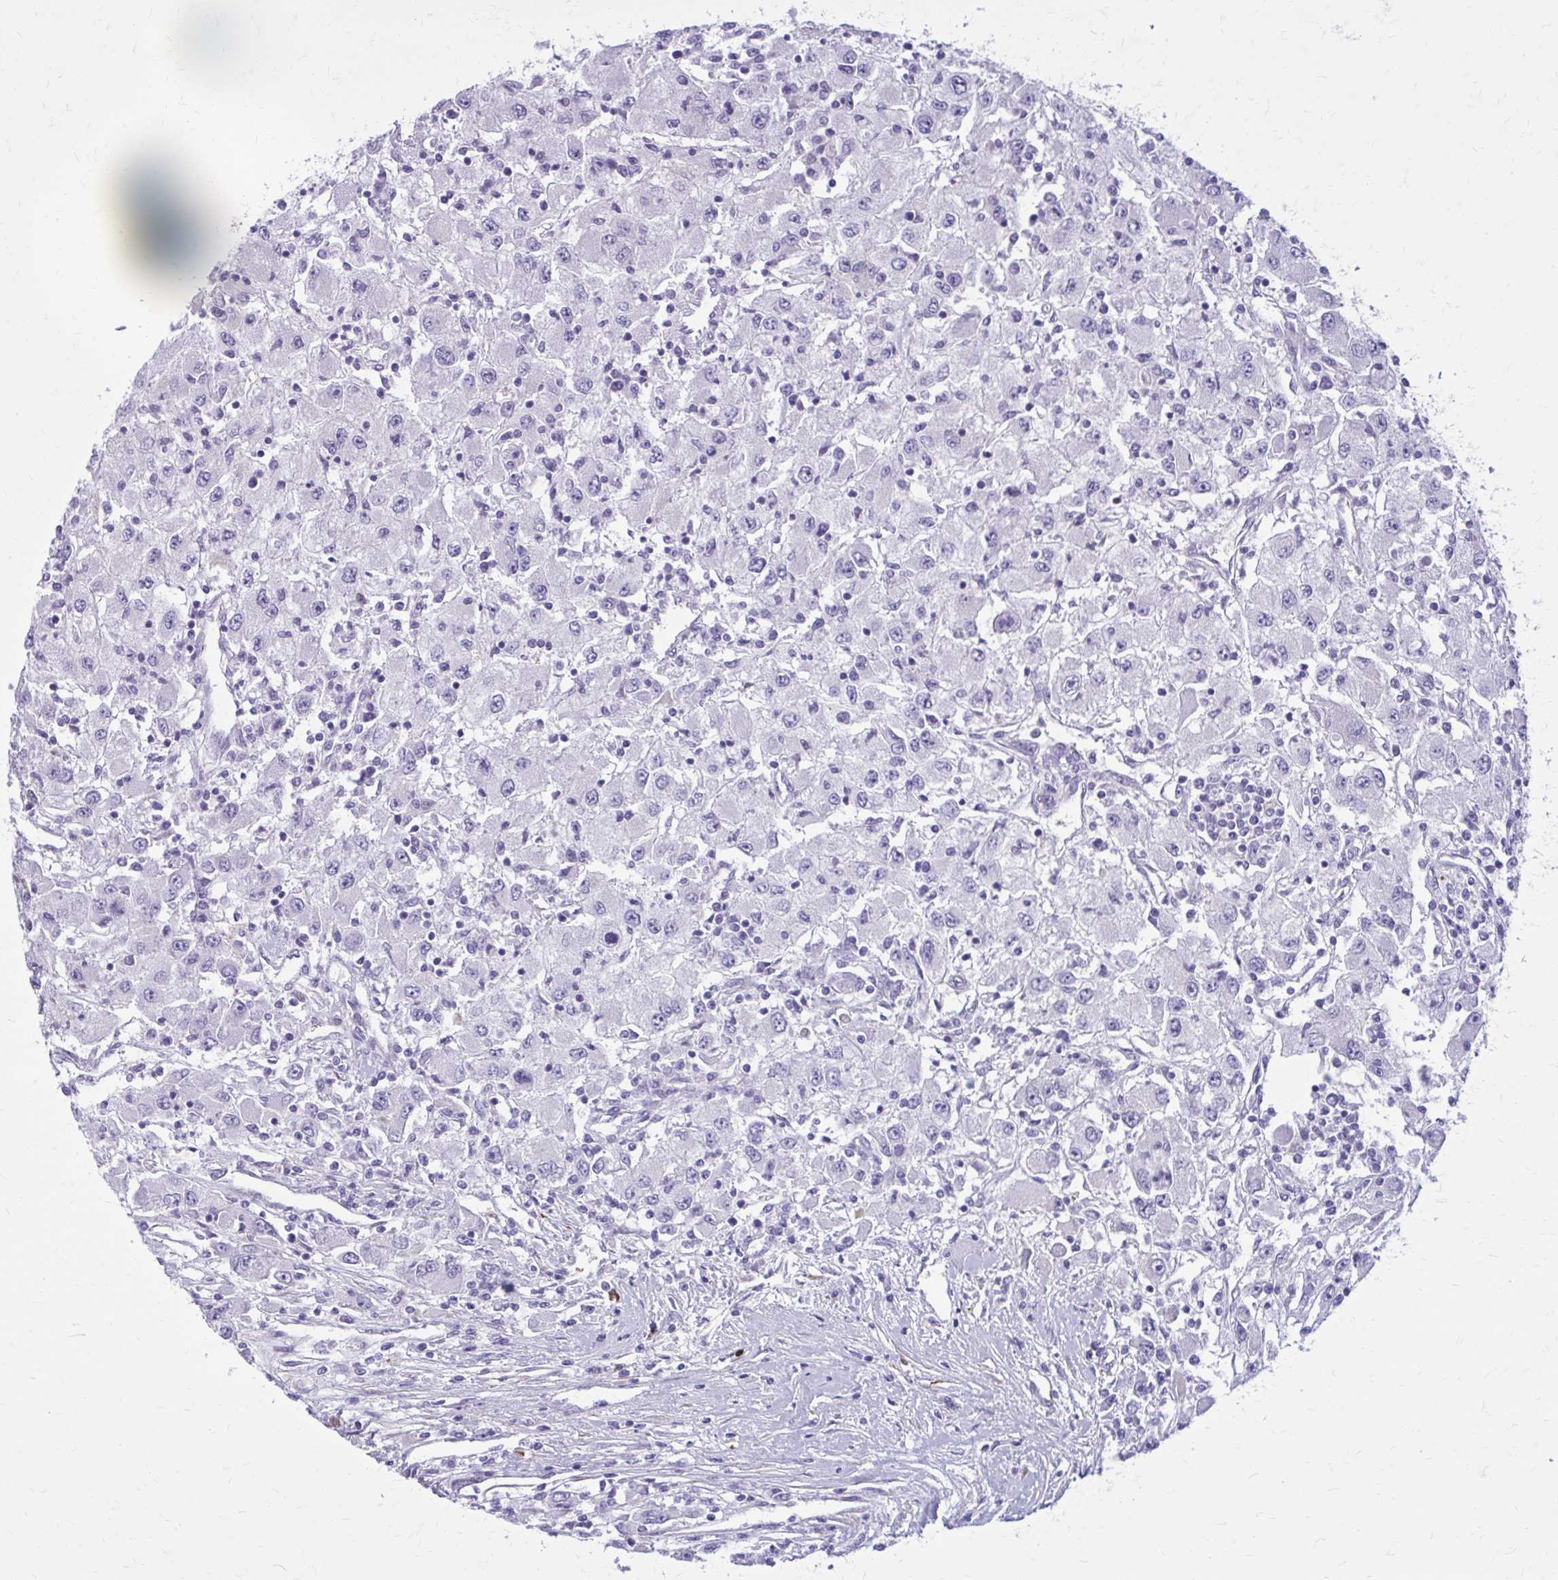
{"staining": {"intensity": "negative", "quantity": "none", "location": "none"}, "tissue": "renal cancer", "cell_type": "Tumor cells", "image_type": "cancer", "snomed": [{"axis": "morphology", "description": "Adenocarcinoma, NOS"}, {"axis": "topography", "description": "Kidney"}], "caption": "Tumor cells are negative for protein expression in human renal cancer.", "gene": "BEND5", "patient": {"sex": "female", "age": 67}}